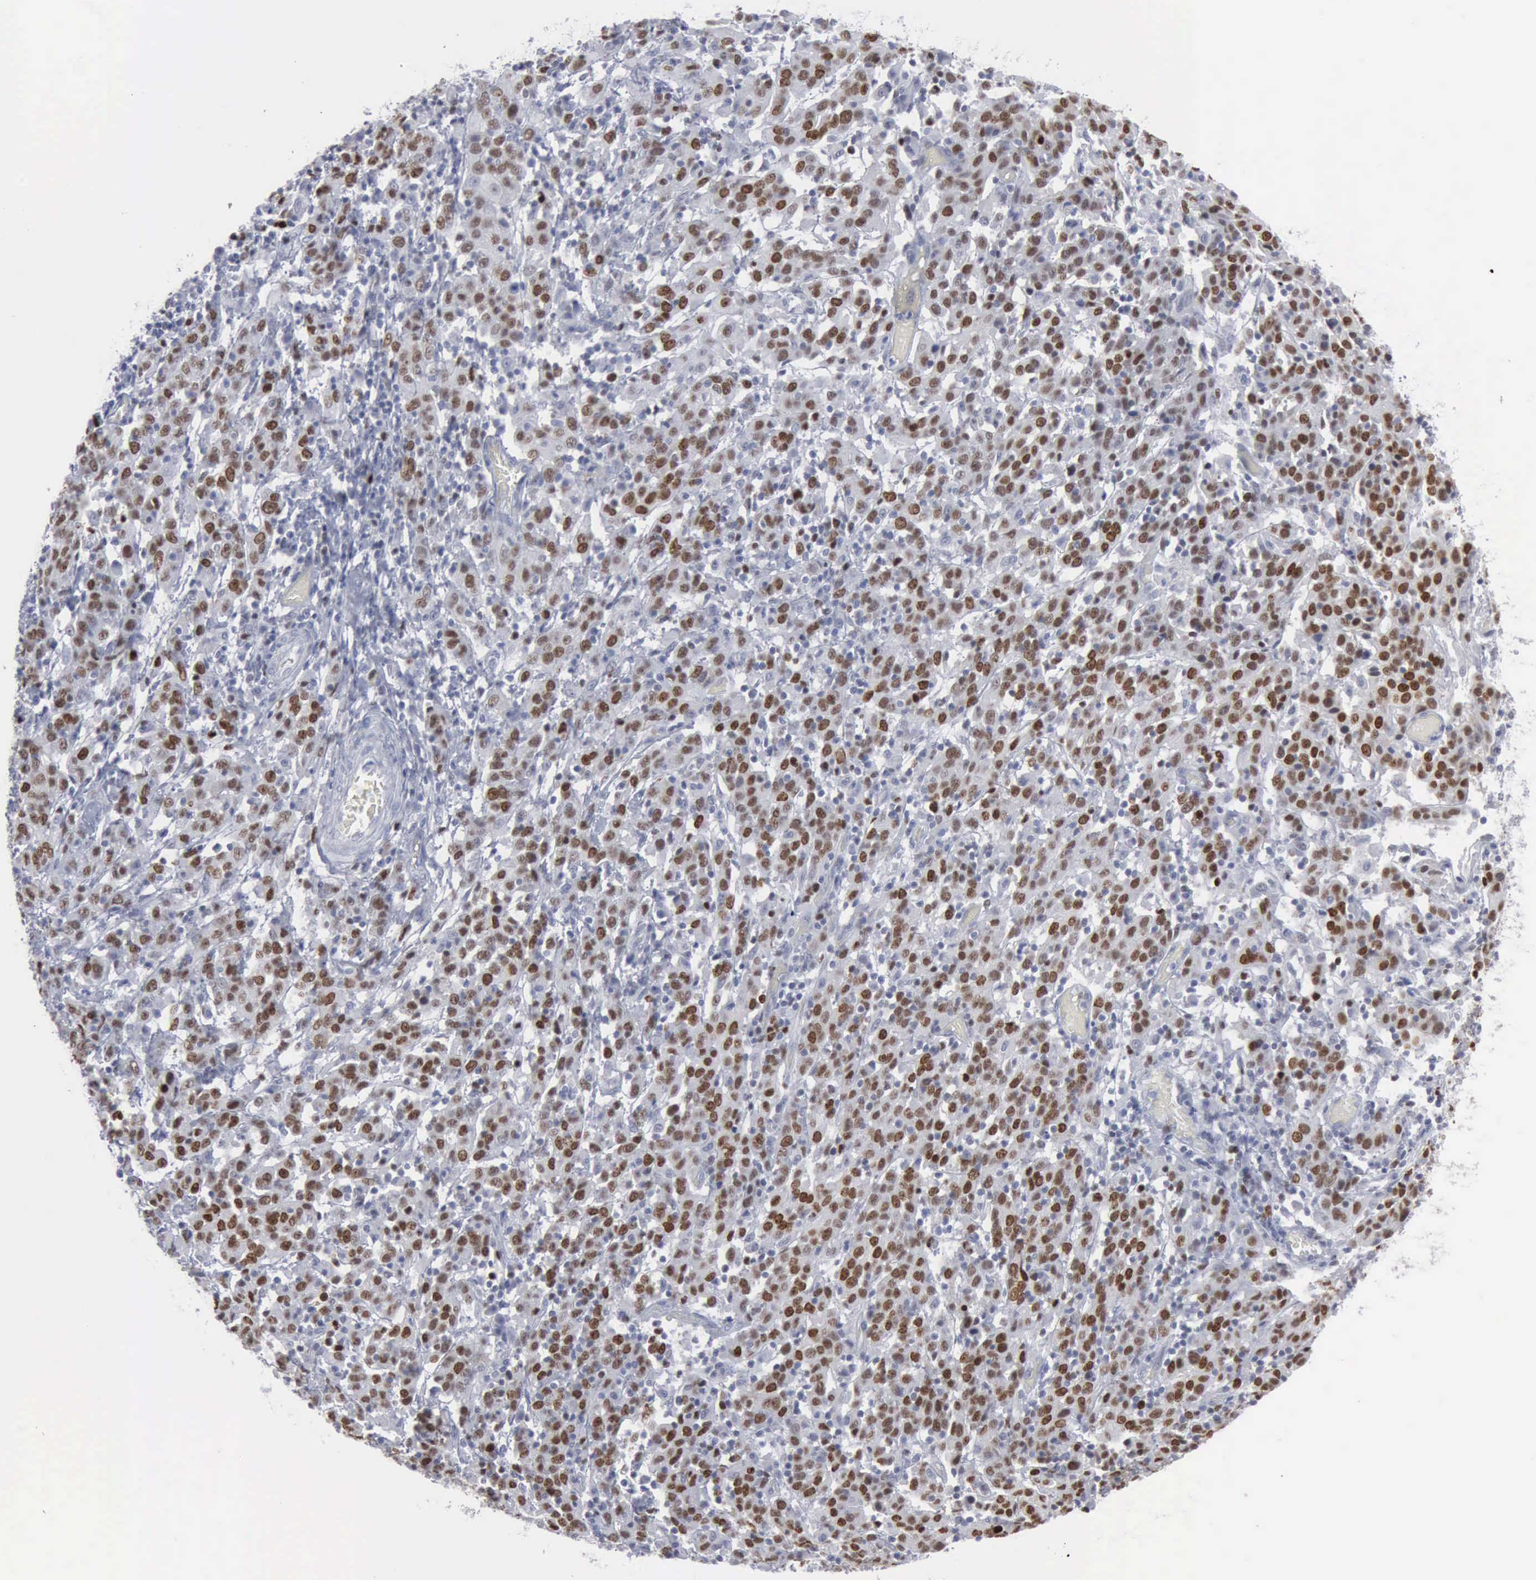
{"staining": {"intensity": "strong", "quantity": "<25%", "location": "nuclear"}, "tissue": "cervical cancer", "cell_type": "Tumor cells", "image_type": "cancer", "snomed": [{"axis": "morphology", "description": "Normal tissue, NOS"}, {"axis": "morphology", "description": "Squamous cell carcinoma, NOS"}, {"axis": "topography", "description": "Cervix"}], "caption": "A medium amount of strong nuclear expression is identified in about <25% of tumor cells in squamous cell carcinoma (cervical) tissue.", "gene": "MCM5", "patient": {"sex": "female", "age": 67}}